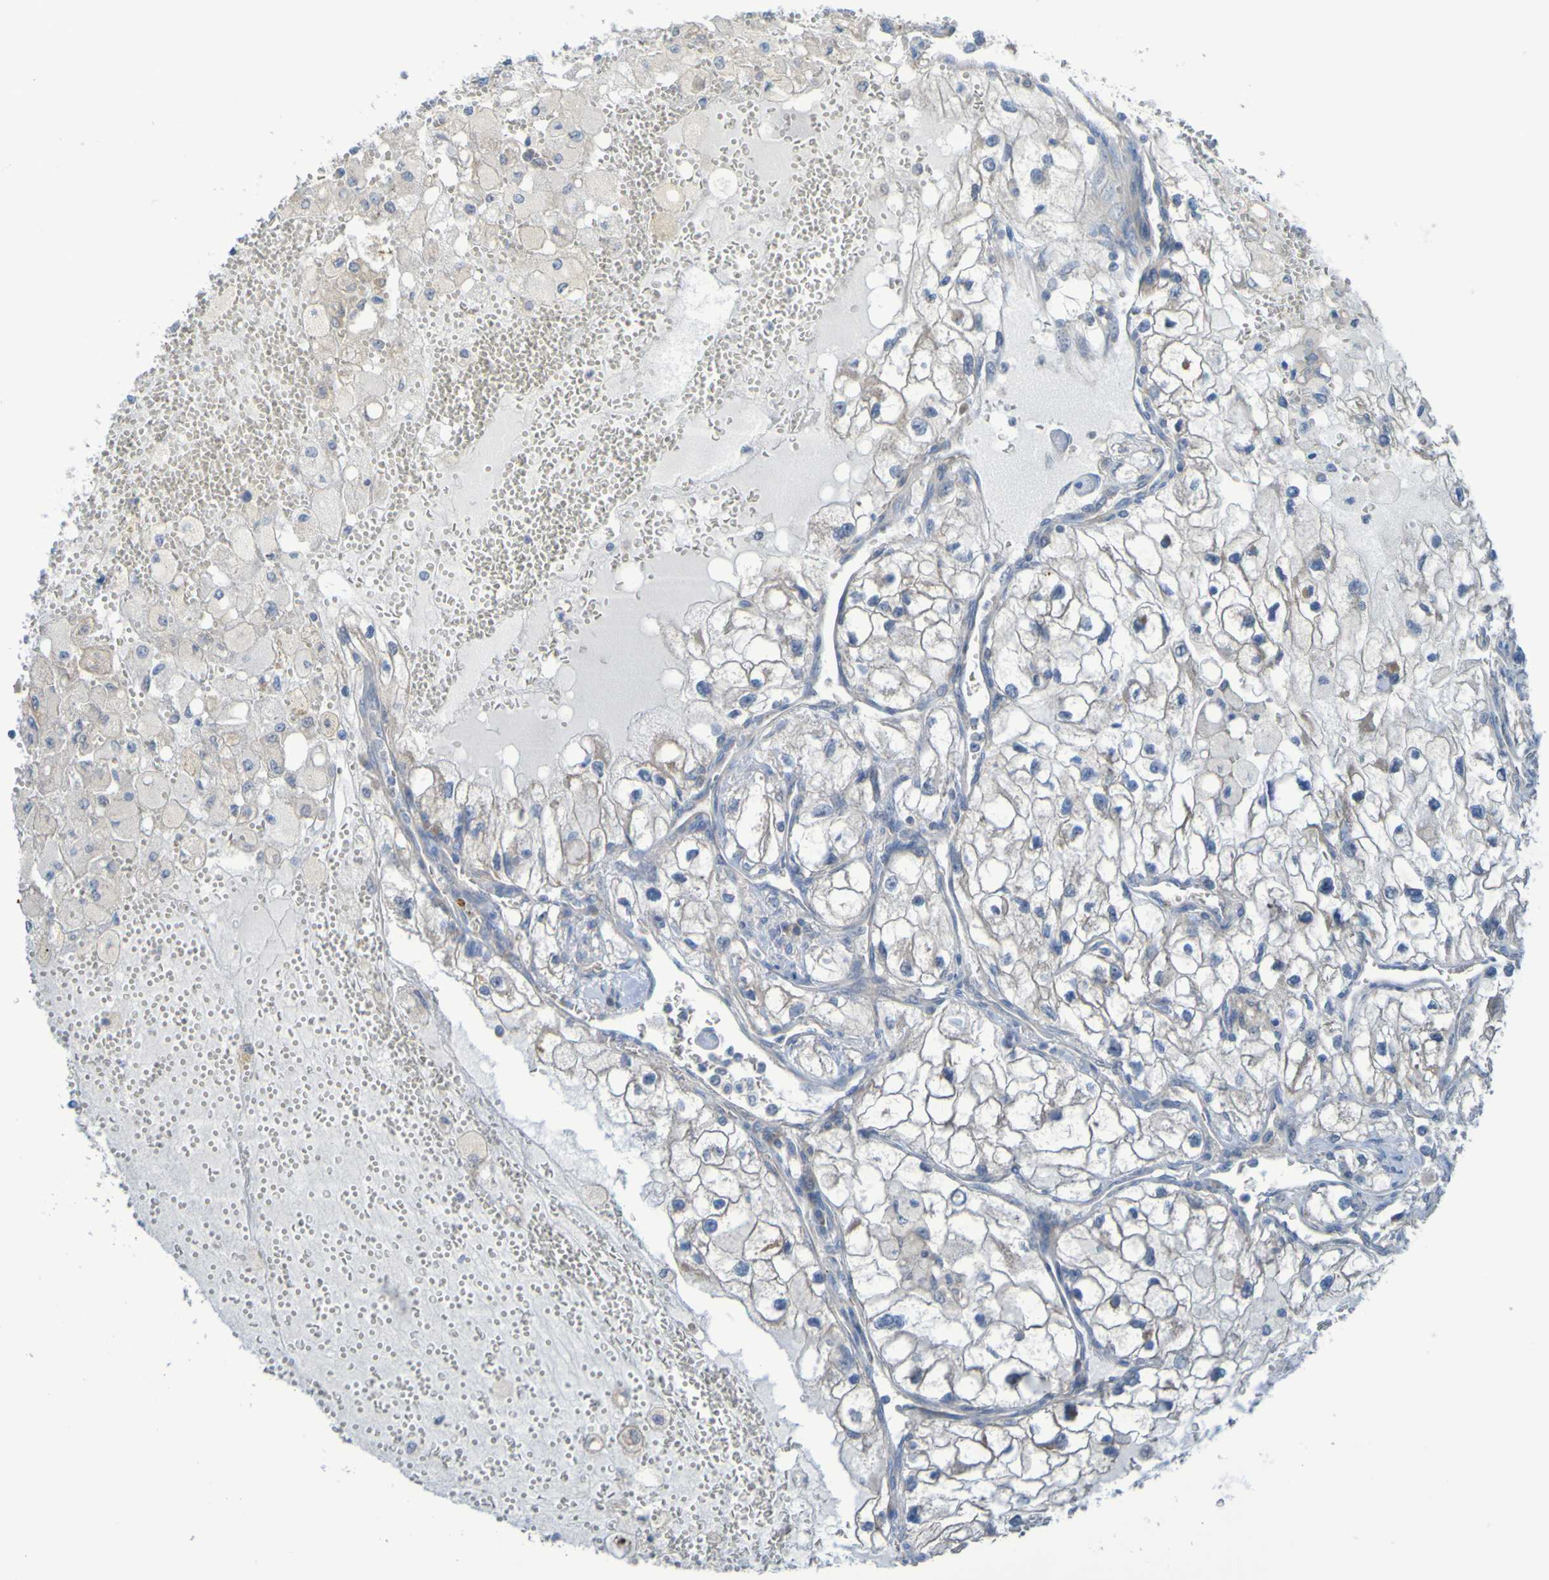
{"staining": {"intensity": "negative", "quantity": "none", "location": "none"}, "tissue": "renal cancer", "cell_type": "Tumor cells", "image_type": "cancer", "snomed": [{"axis": "morphology", "description": "Adenocarcinoma, NOS"}, {"axis": "topography", "description": "Kidney"}], "caption": "This is a micrograph of immunohistochemistry staining of renal cancer, which shows no staining in tumor cells.", "gene": "NPRL3", "patient": {"sex": "female", "age": 70}}